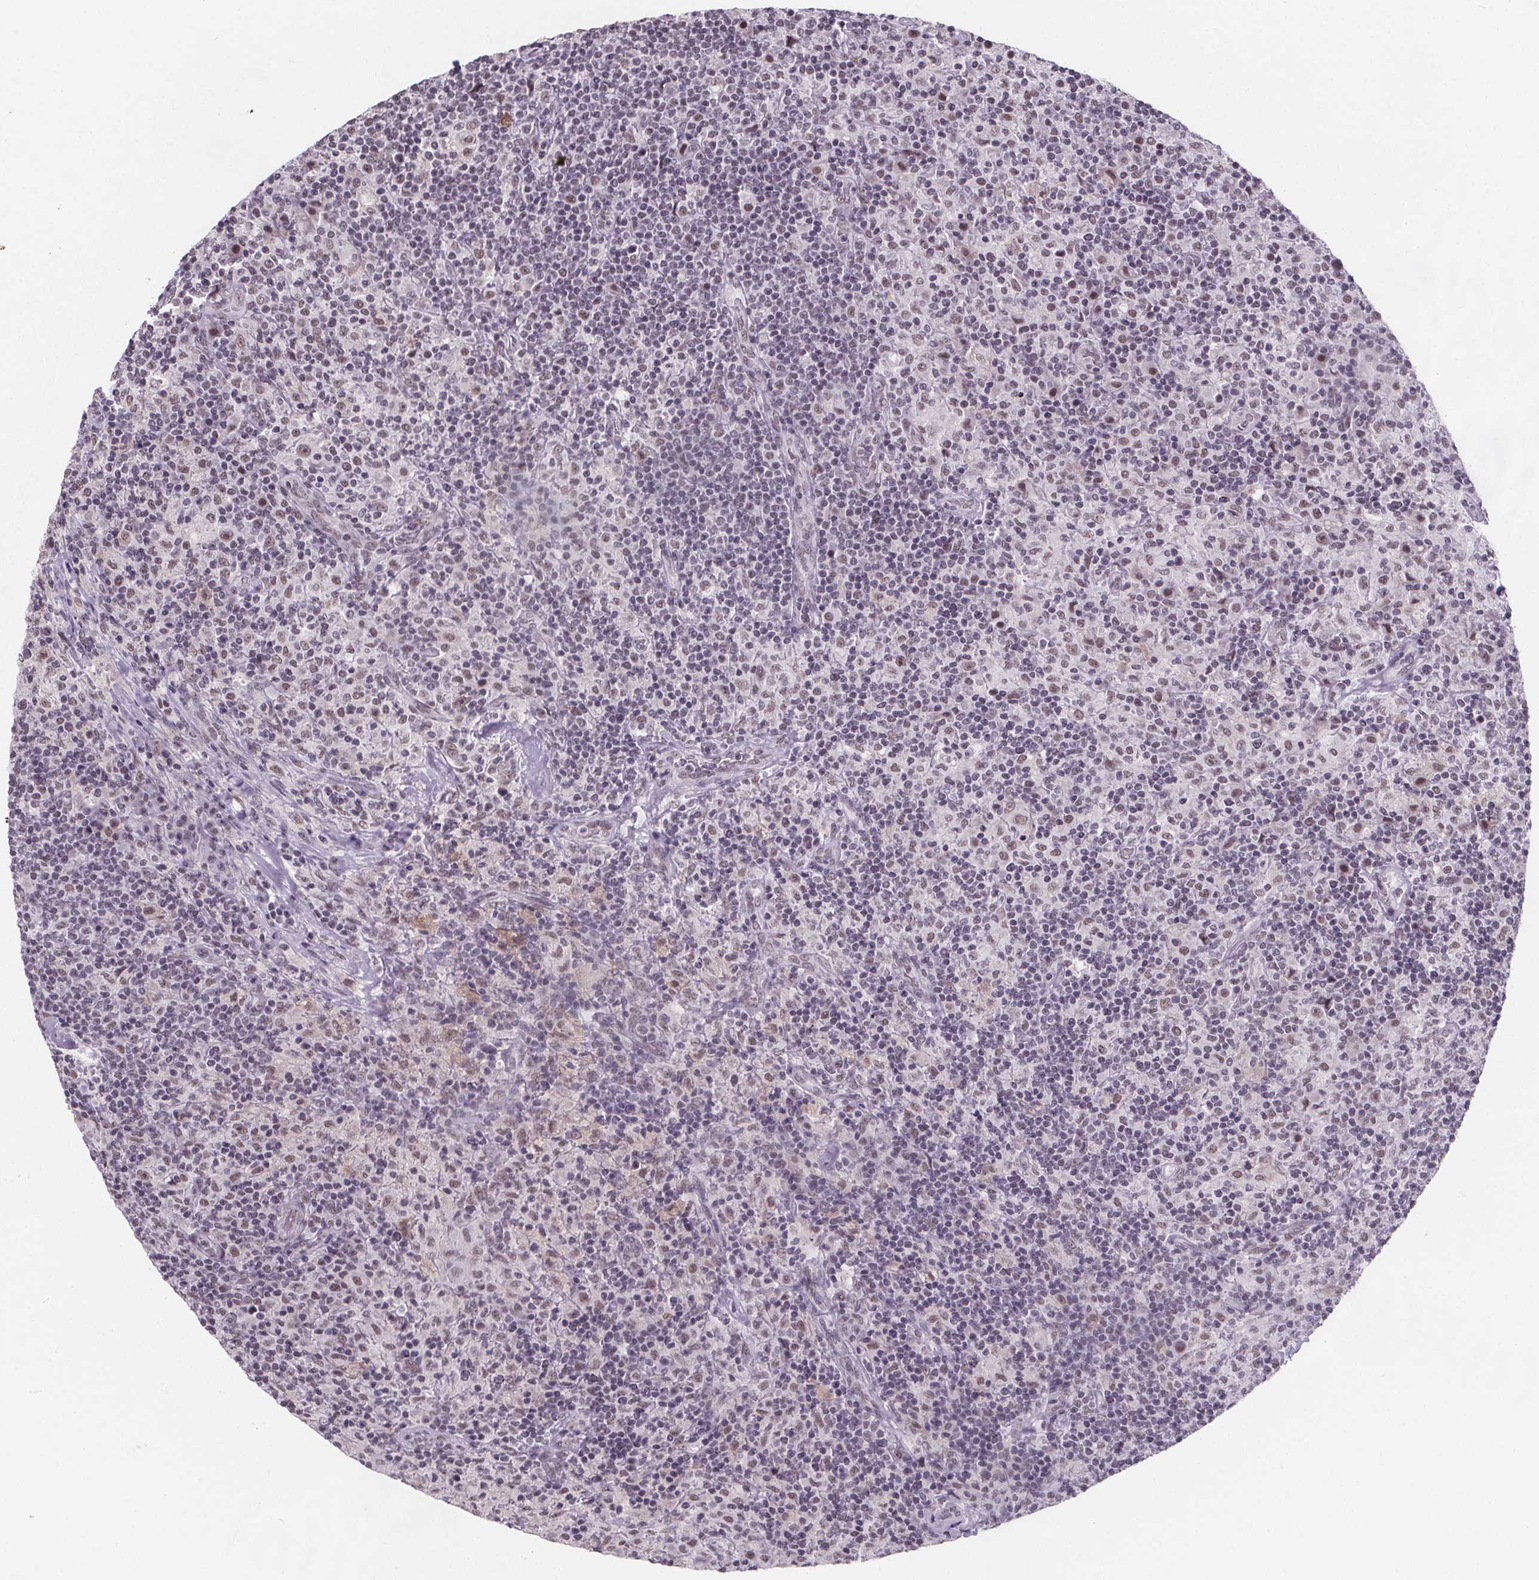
{"staining": {"intensity": "moderate", "quantity": ">75%", "location": "nuclear"}, "tissue": "lymphoma", "cell_type": "Tumor cells", "image_type": "cancer", "snomed": [{"axis": "morphology", "description": "Hodgkin's disease, NOS"}, {"axis": "topography", "description": "Lymph node"}], "caption": "Brown immunohistochemical staining in lymphoma reveals moderate nuclear positivity in approximately >75% of tumor cells.", "gene": "ZNF572", "patient": {"sex": "male", "age": 70}}